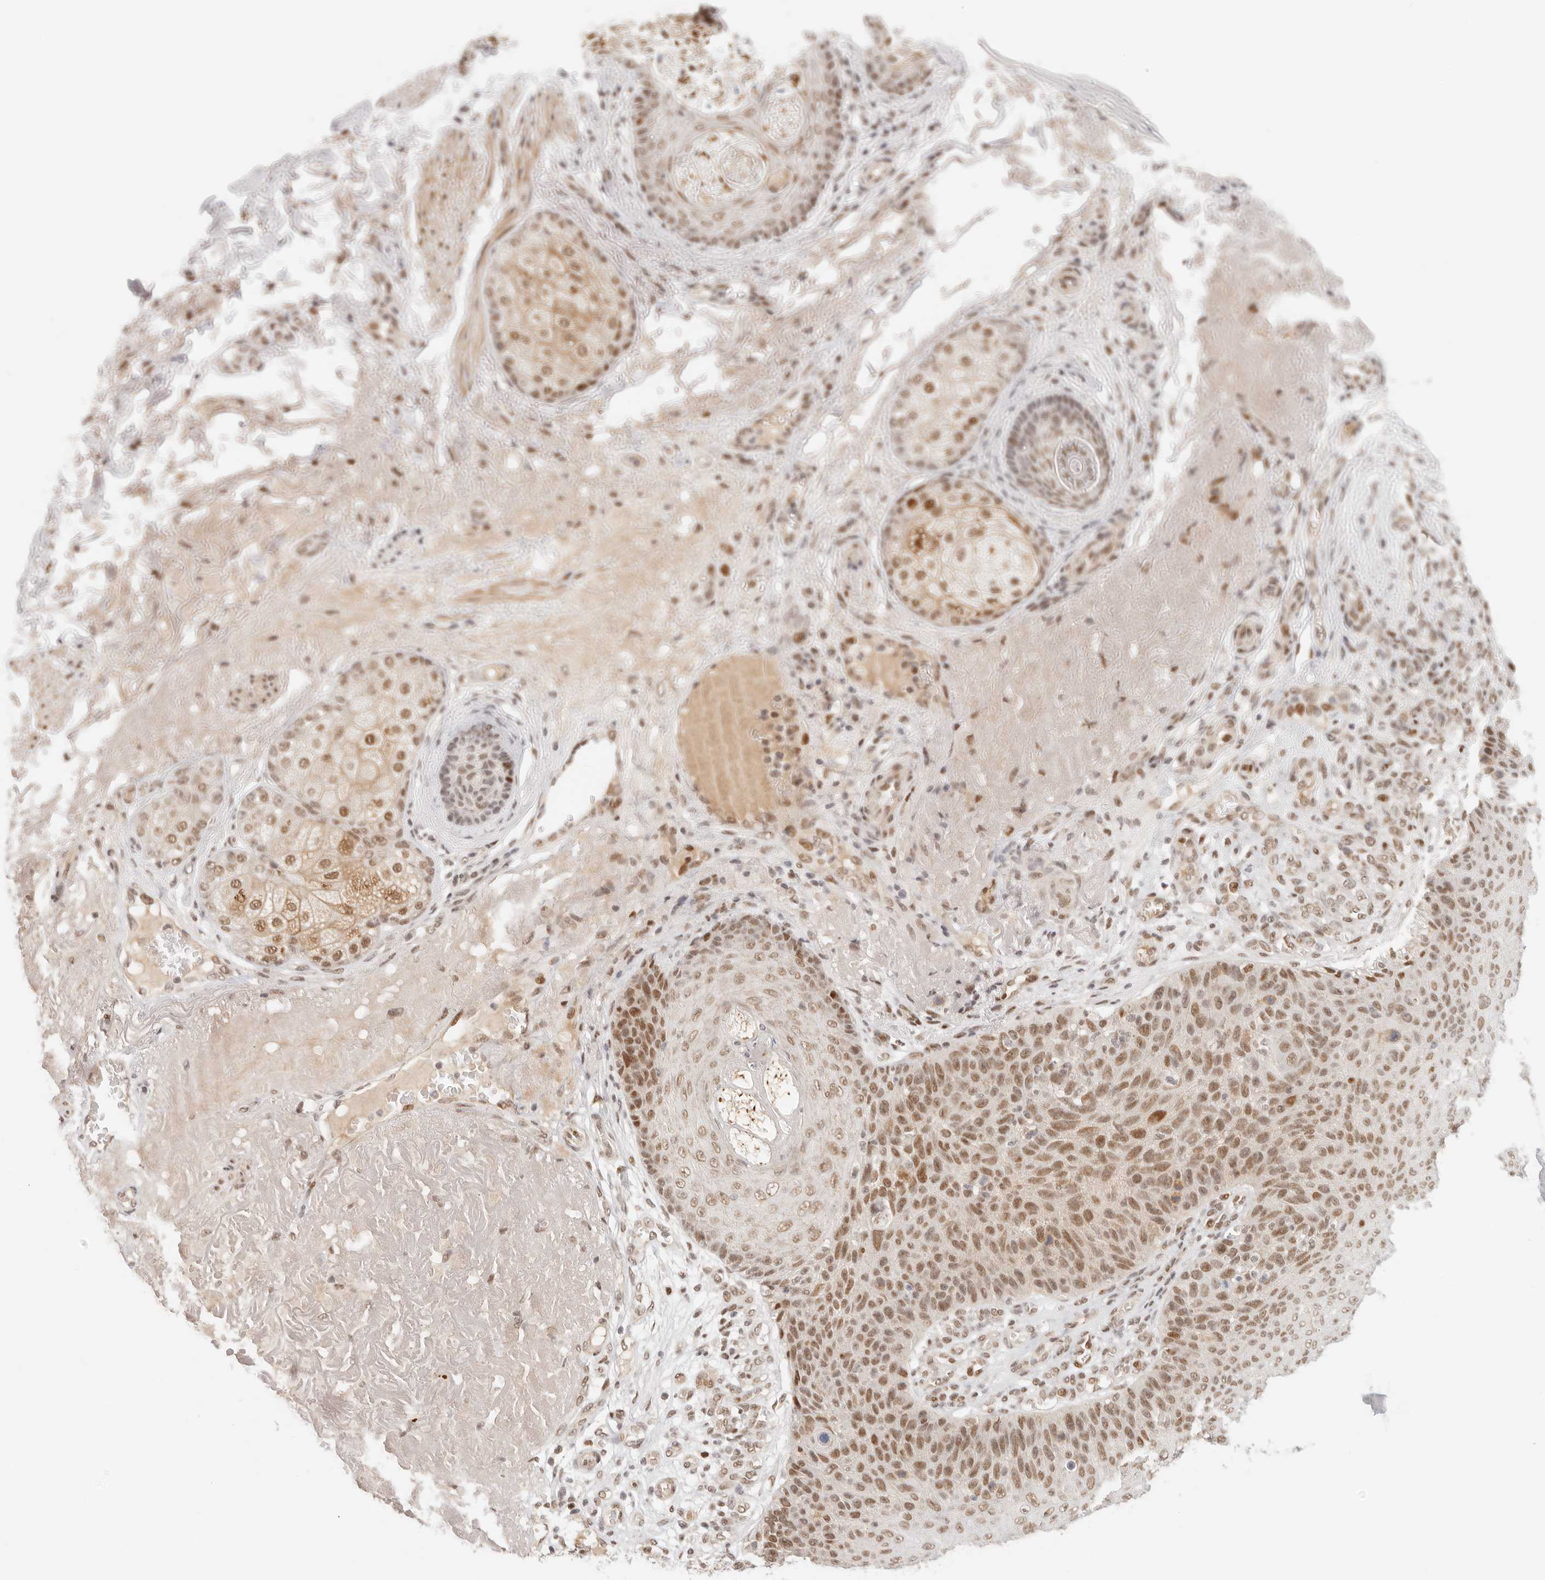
{"staining": {"intensity": "moderate", "quantity": ">75%", "location": "nuclear"}, "tissue": "skin cancer", "cell_type": "Tumor cells", "image_type": "cancer", "snomed": [{"axis": "morphology", "description": "Squamous cell carcinoma, NOS"}, {"axis": "topography", "description": "Skin"}], "caption": "Squamous cell carcinoma (skin) stained with DAB IHC displays medium levels of moderate nuclear staining in approximately >75% of tumor cells.", "gene": "HOXC5", "patient": {"sex": "female", "age": 88}}